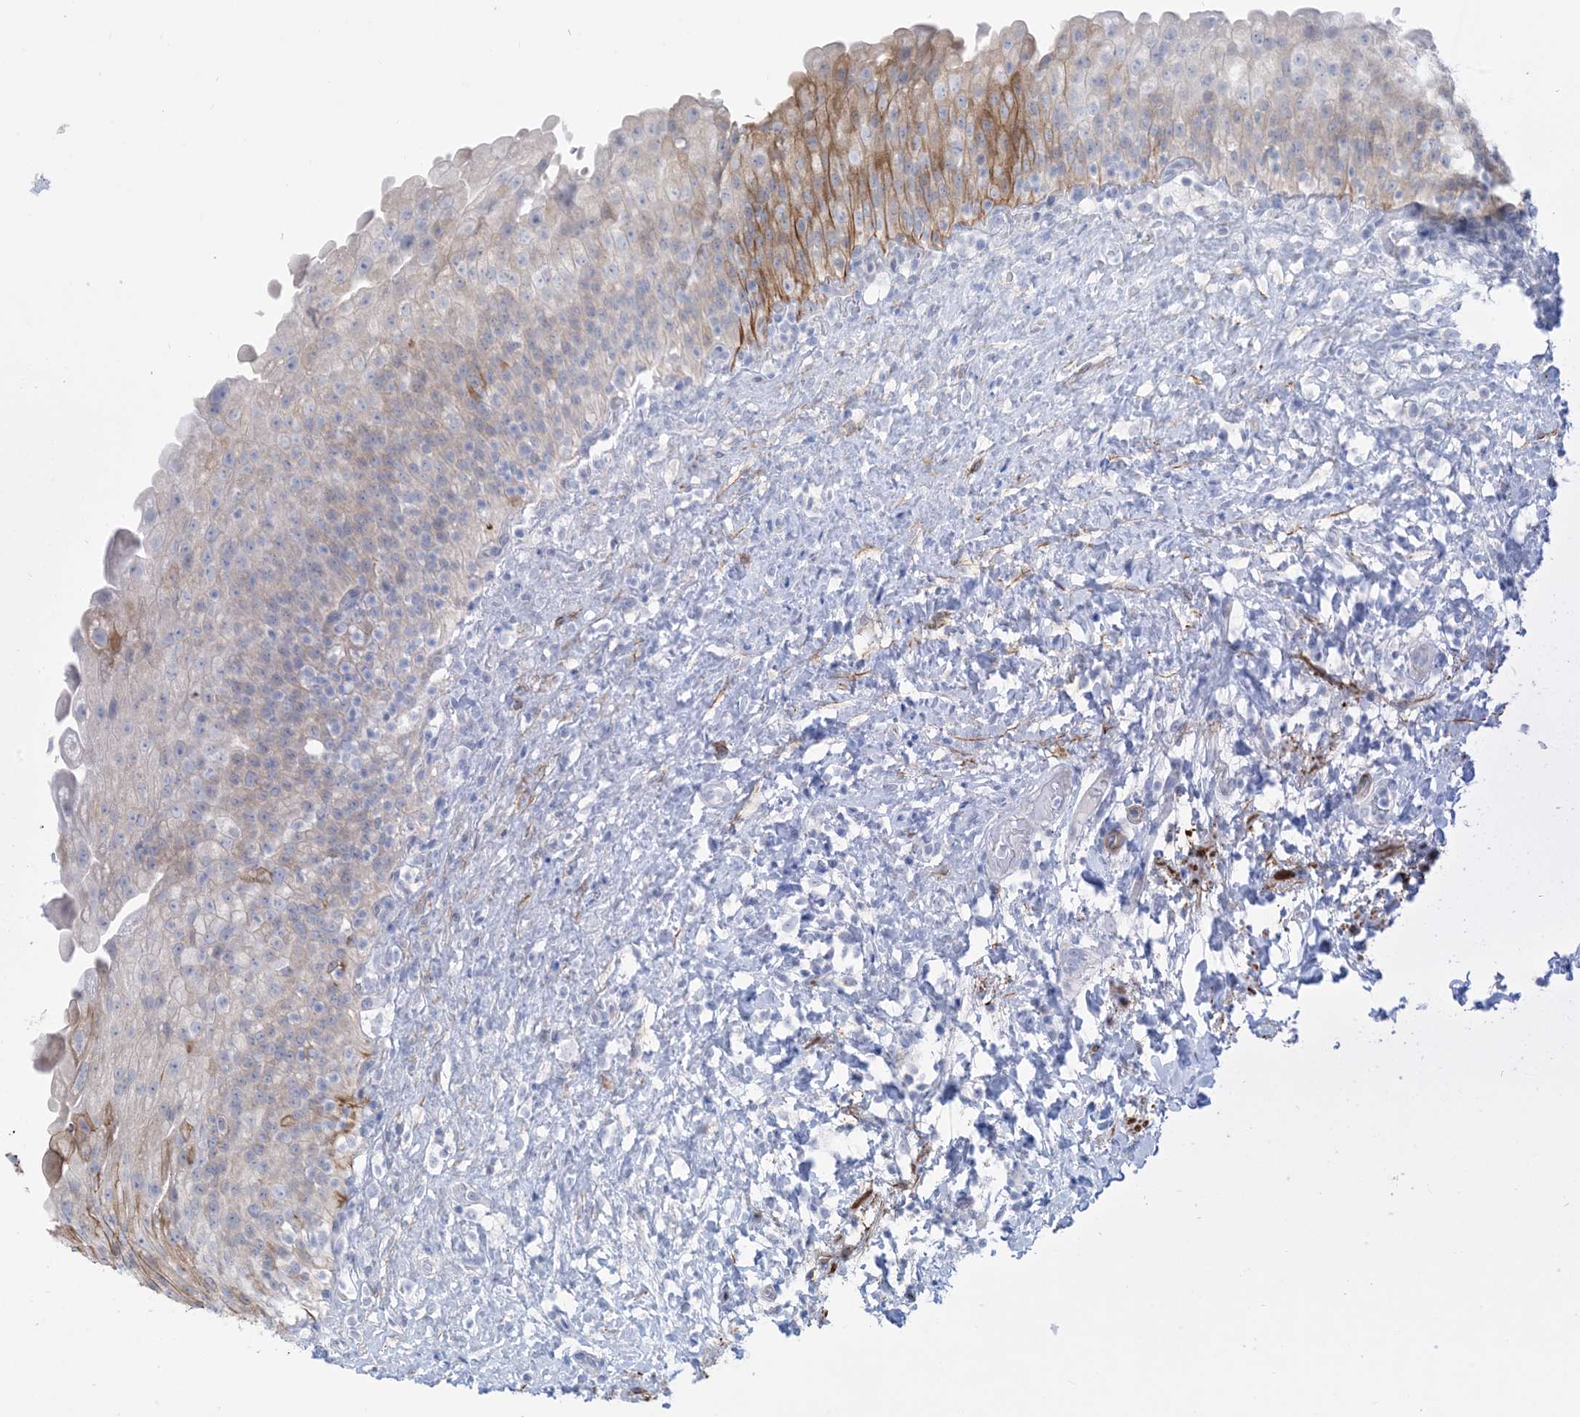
{"staining": {"intensity": "moderate", "quantity": "<25%", "location": "cytoplasmic/membranous"}, "tissue": "urinary bladder", "cell_type": "Urothelial cells", "image_type": "normal", "snomed": [{"axis": "morphology", "description": "Normal tissue, NOS"}, {"axis": "topography", "description": "Urinary bladder"}], "caption": "Human urinary bladder stained with a protein marker displays moderate staining in urothelial cells.", "gene": "MARS2", "patient": {"sex": "female", "age": 27}}